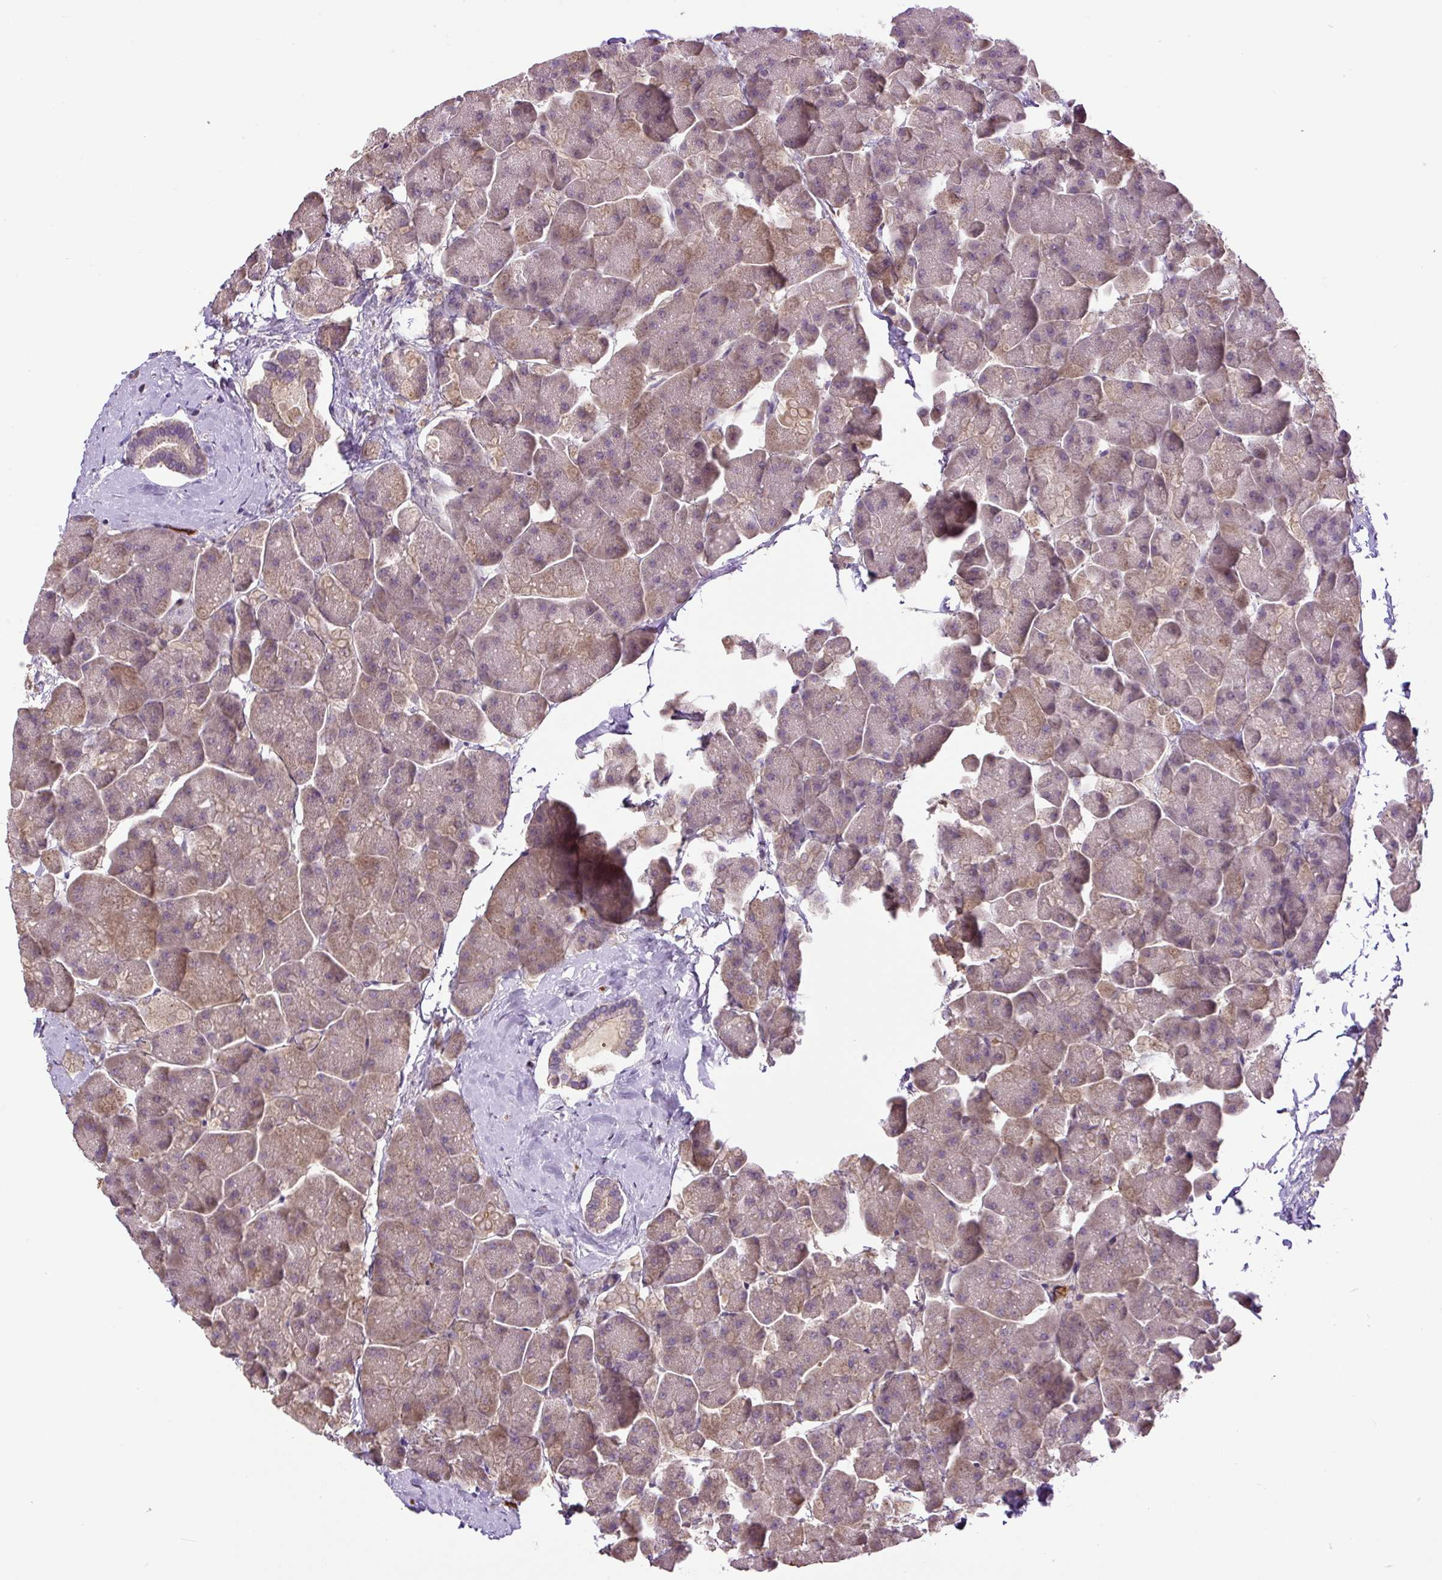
{"staining": {"intensity": "moderate", "quantity": "25%-75%", "location": "cytoplasmic/membranous"}, "tissue": "pancreas", "cell_type": "Exocrine glandular cells", "image_type": "normal", "snomed": [{"axis": "morphology", "description": "Normal tissue, NOS"}, {"axis": "topography", "description": "Pancreas"}, {"axis": "topography", "description": "Peripheral nerve tissue"}], "caption": "Immunohistochemistry of unremarkable pancreas displays medium levels of moderate cytoplasmic/membranous staining in about 25%-75% of exocrine glandular cells.", "gene": "CXCL13", "patient": {"sex": "male", "age": 54}}